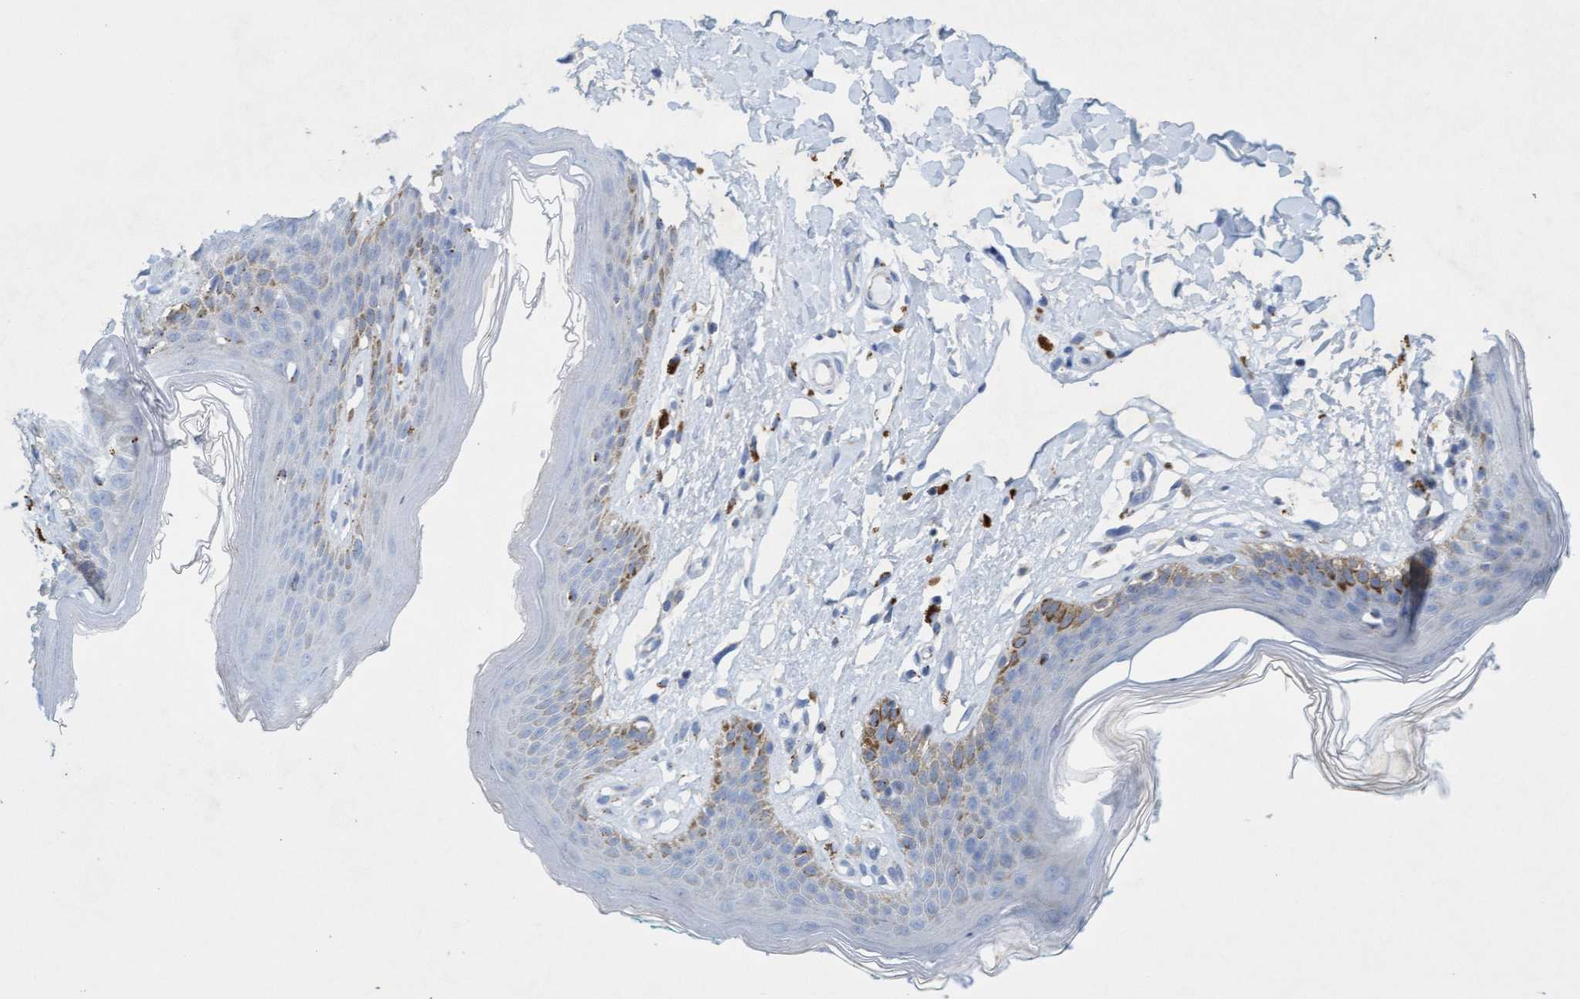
{"staining": {"intensity": "moderate", "quantity": "<25%", "location": "cytoplasmic/membranous"}, "tissue": "skin", "cell_type": "Epidermal cells", "image_type": "normal", "snomed": [{"axis": "morphology", "description": "Normal tissue, NOS"}, {"axis": "topography", "description": "Vulva"}], "caption": "Protein analysis of normal skin reveals moderate cytoplasmic/membranous staining in about <25% of epidermal cells.", "gene": "SGSH", "patient": {"sex": "female", "age": 66}}